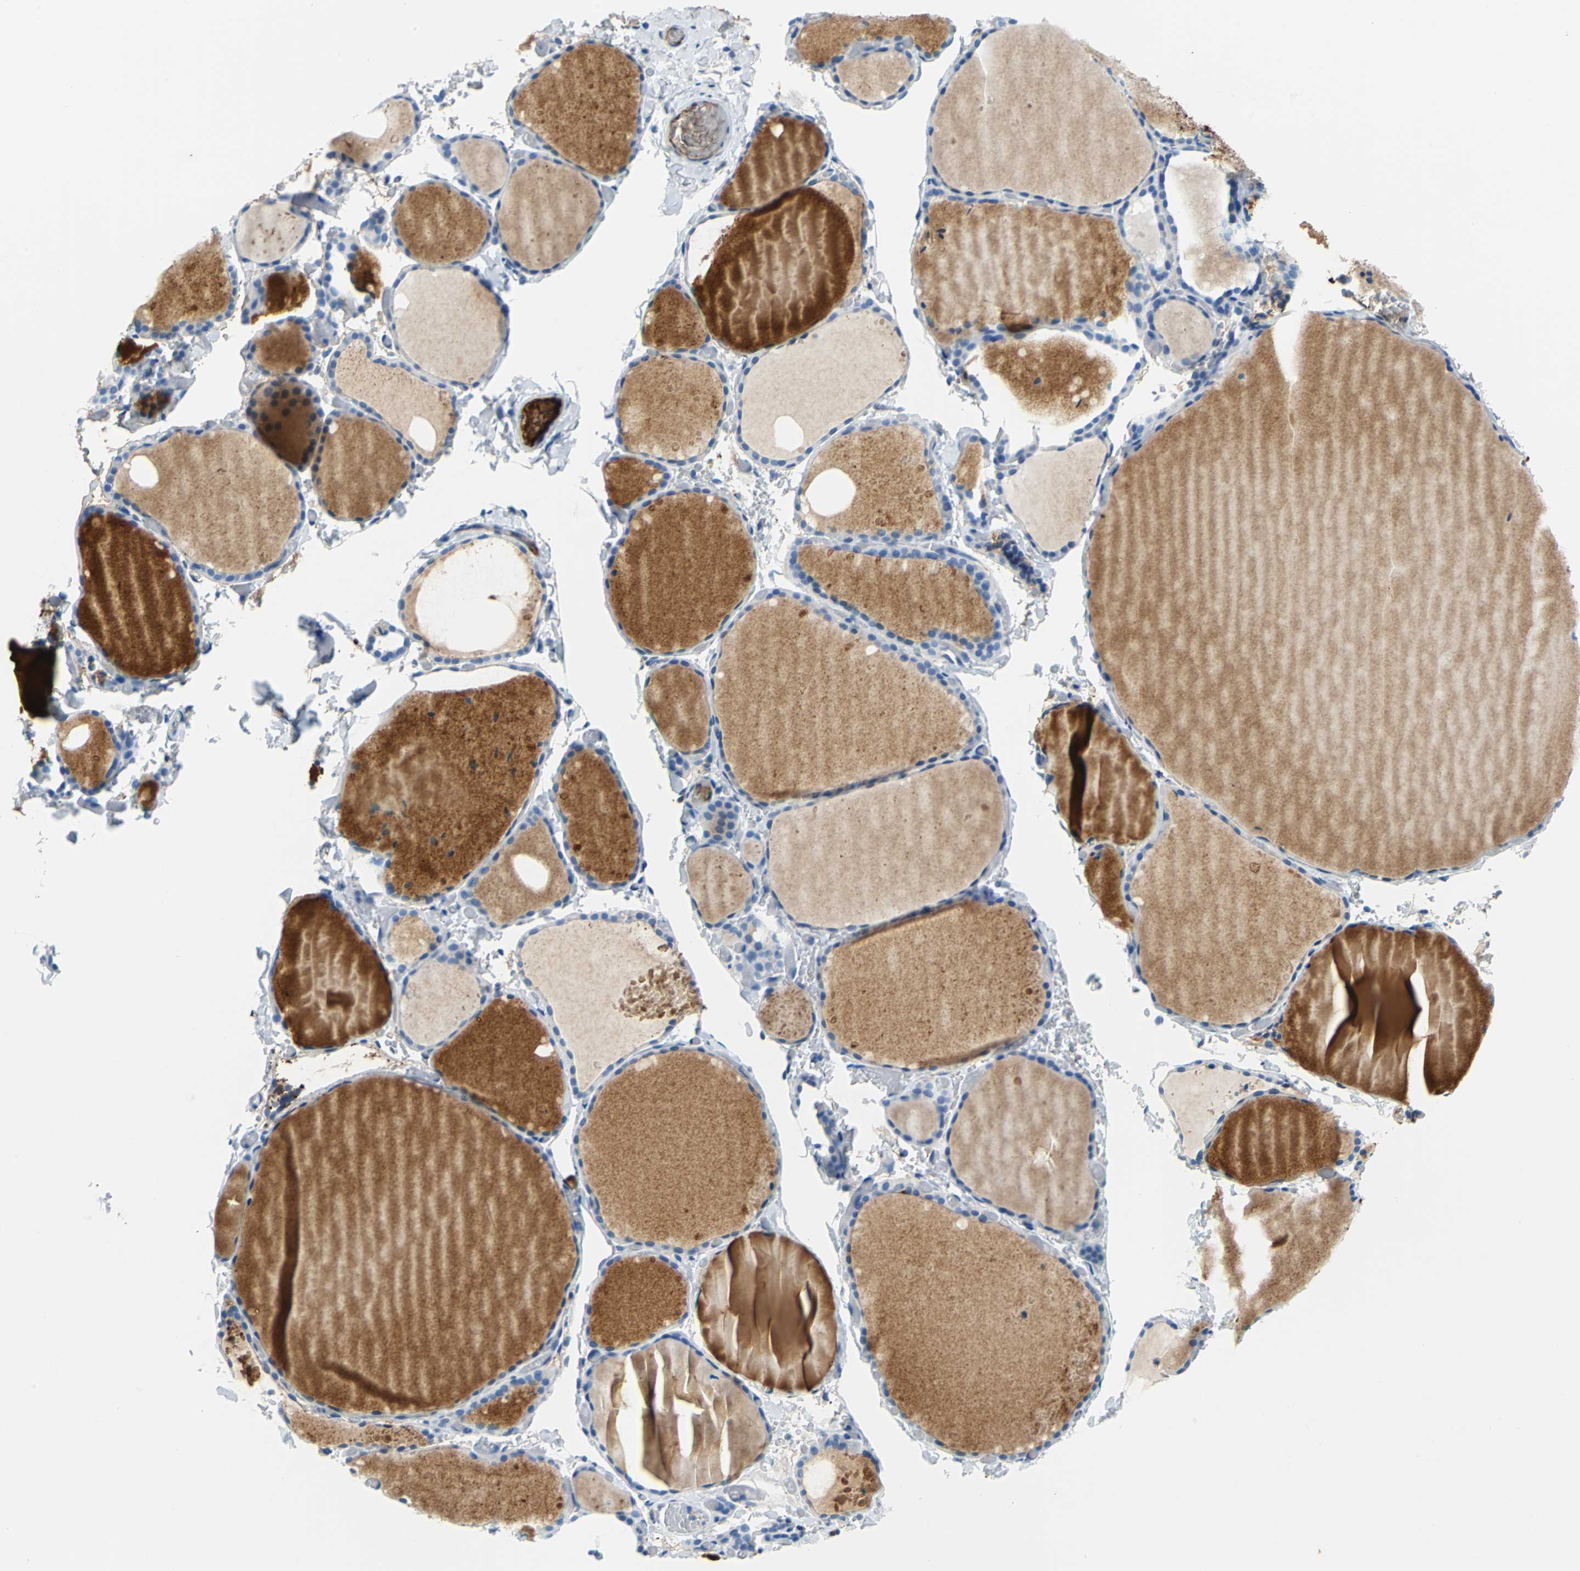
{"staining": {"intensity": "negative", "quantity": "none", "location": "none"}, "tissue": "thyroid gland", "cell_type": "Glandular cells", "image_type": "normal", "snomed": [{"axis": "morphology", "description": "Normal tissue, NOS"}, {"axis": "topography", "description": "Thyroid gland"}], "caption": "A high-resolution photomicrograph shows IHC staining of unremarkable thyroid gland, which exhibits no significant staining in glandular cells.", "gene": "ALB", "patient": {"sex": "female", "age": 22}}